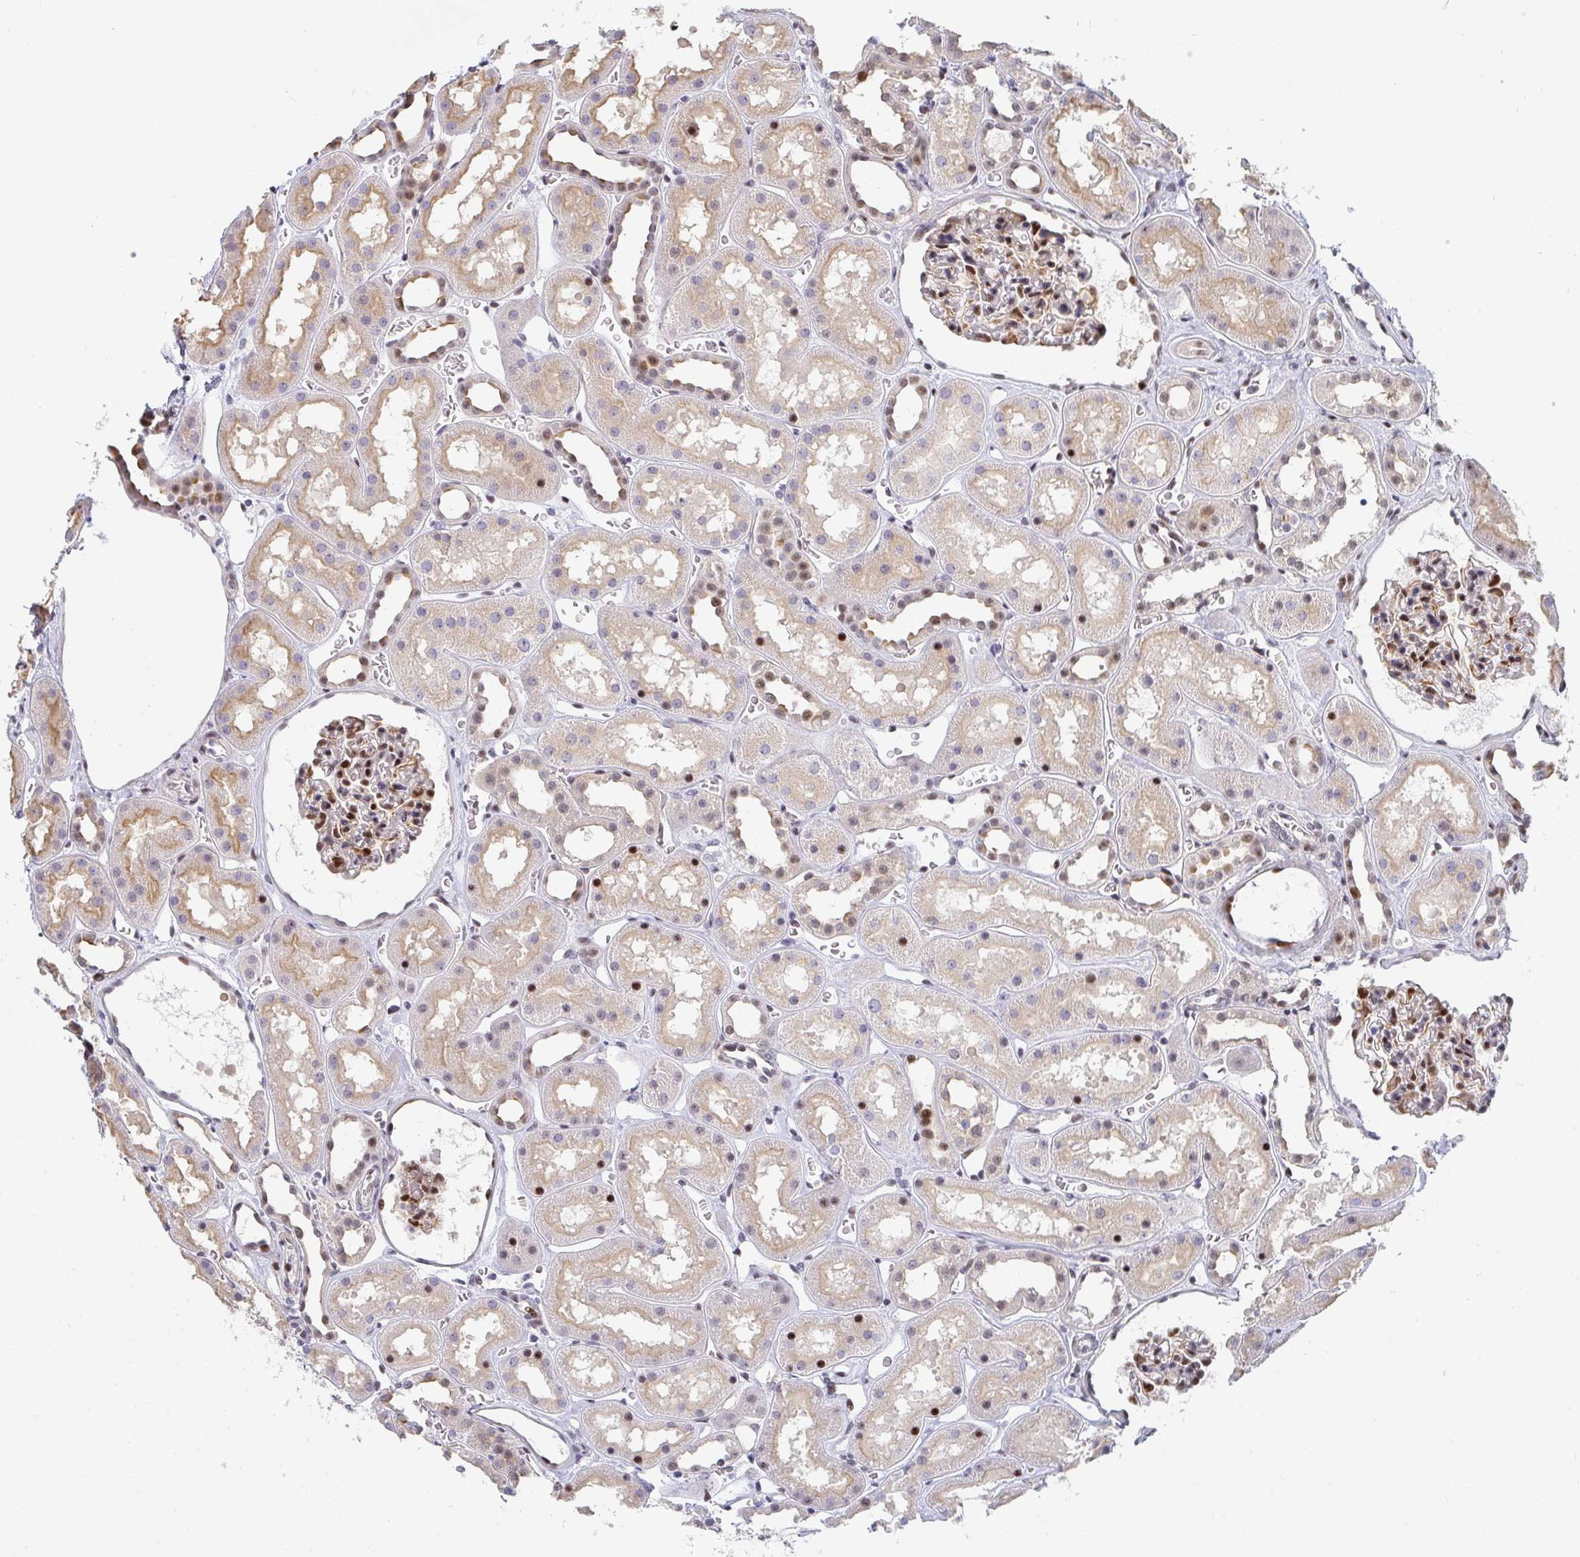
{"staining": {"intensity": "strong", "quantity": "25%-75%", "location": "nuclear"}, "tissue": "kidney", "cell_type": "Cells in glomeruli", "image_type": "normal", "snomed": [{"axis": "morphology", "description": "Normal tissue, NOS"}, {"axis": "topography", "description": "Kidney"}], "caption": "Immunohistochemical staining of benign human kidney exhibits 25%-75% levels of strong nuclear protein positivity in approximately 25%-75% of cells in glomeruli. (DAB (3,3'-diaminobenzidine) = brown stain, brightfield microscopy at high magnification).", "gene": "ZIC3", "patient": {"sex": "female", "age": 41}}